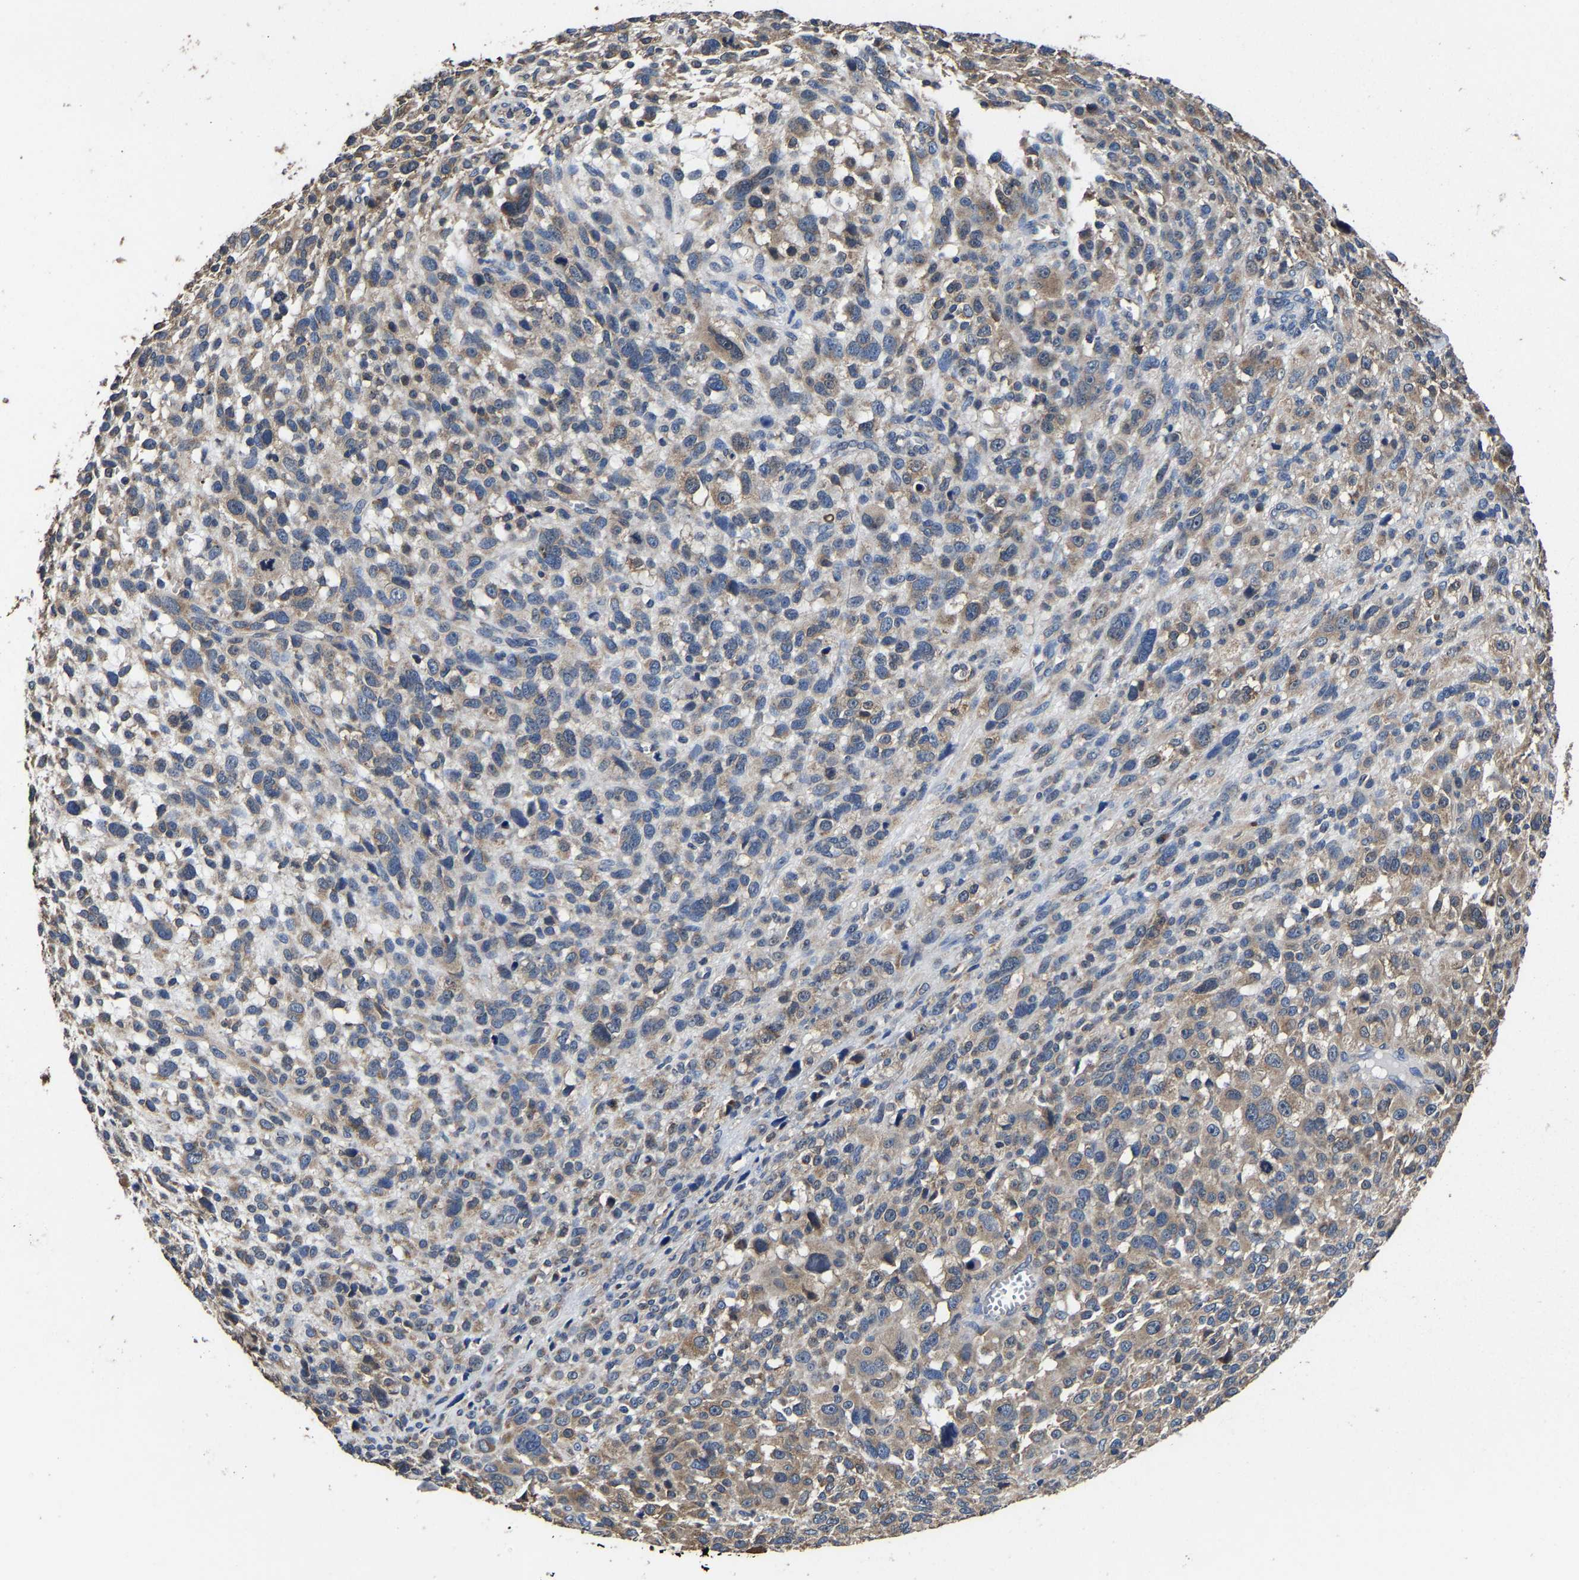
{"staining": {"intensity": "weak", "quantity": "25%-75%", "location": "cytoplasmic/membranous"}, "tissue": "melanoma", "cell_type": "Tumor cells", "image_type": "cancer", "snomed": [{"axis": "morphology", "description": "Malignant melanoma, NOS"}, {"axis": "topography", "description": "Skin"}], "caption": "Brown immunohistochemical staining in human melanoma shows weak cytoplasmic/membranous staining in about 25%-75% of tumor cells. Immunohistochemistry (ihc) stains the protein of interest in brown and the nuclei are stained blue.", "gene": "EBAG9", "patient": {"sex": "female", "age": 55}}